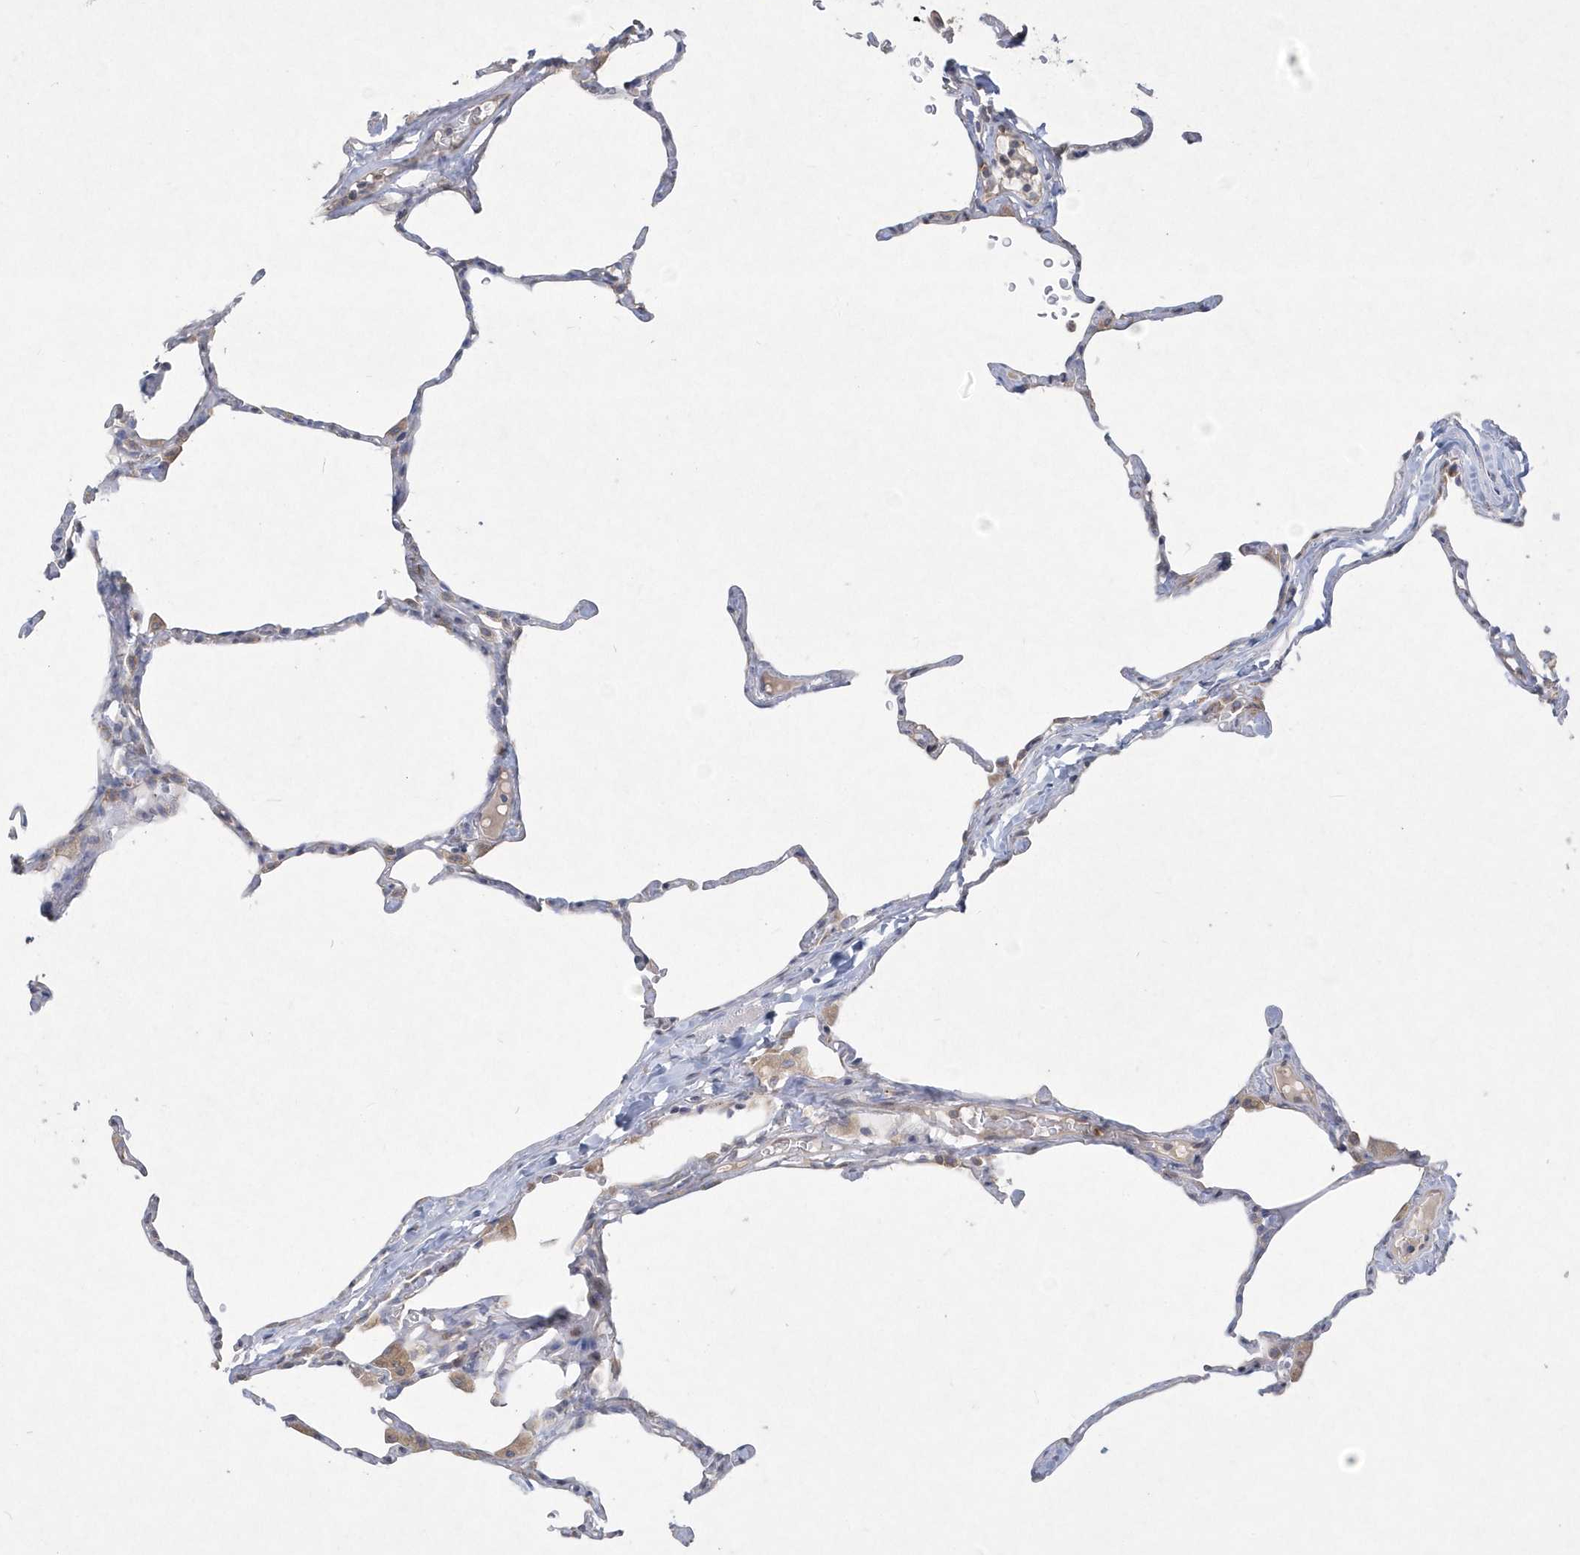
{"staining": {"intensity": "negative", "quantity": "none", "location": "none"}, "tissue": "lung", "cell_type": "Alveolar cells", "image_type": "normal", "snomed": [{"axis": "morphology", "description": "Normal tissue, NOS"}, {"axis": "topography", "description": "Lung"}], "caption": "High power microscopy micrograph of an immunohistochemistry (IHC) micrograph of normal lung, revealing no significant positivity in alveolar cells.", "gene": "DGAT1", "patient": {"sex": "male", "age": 65}}